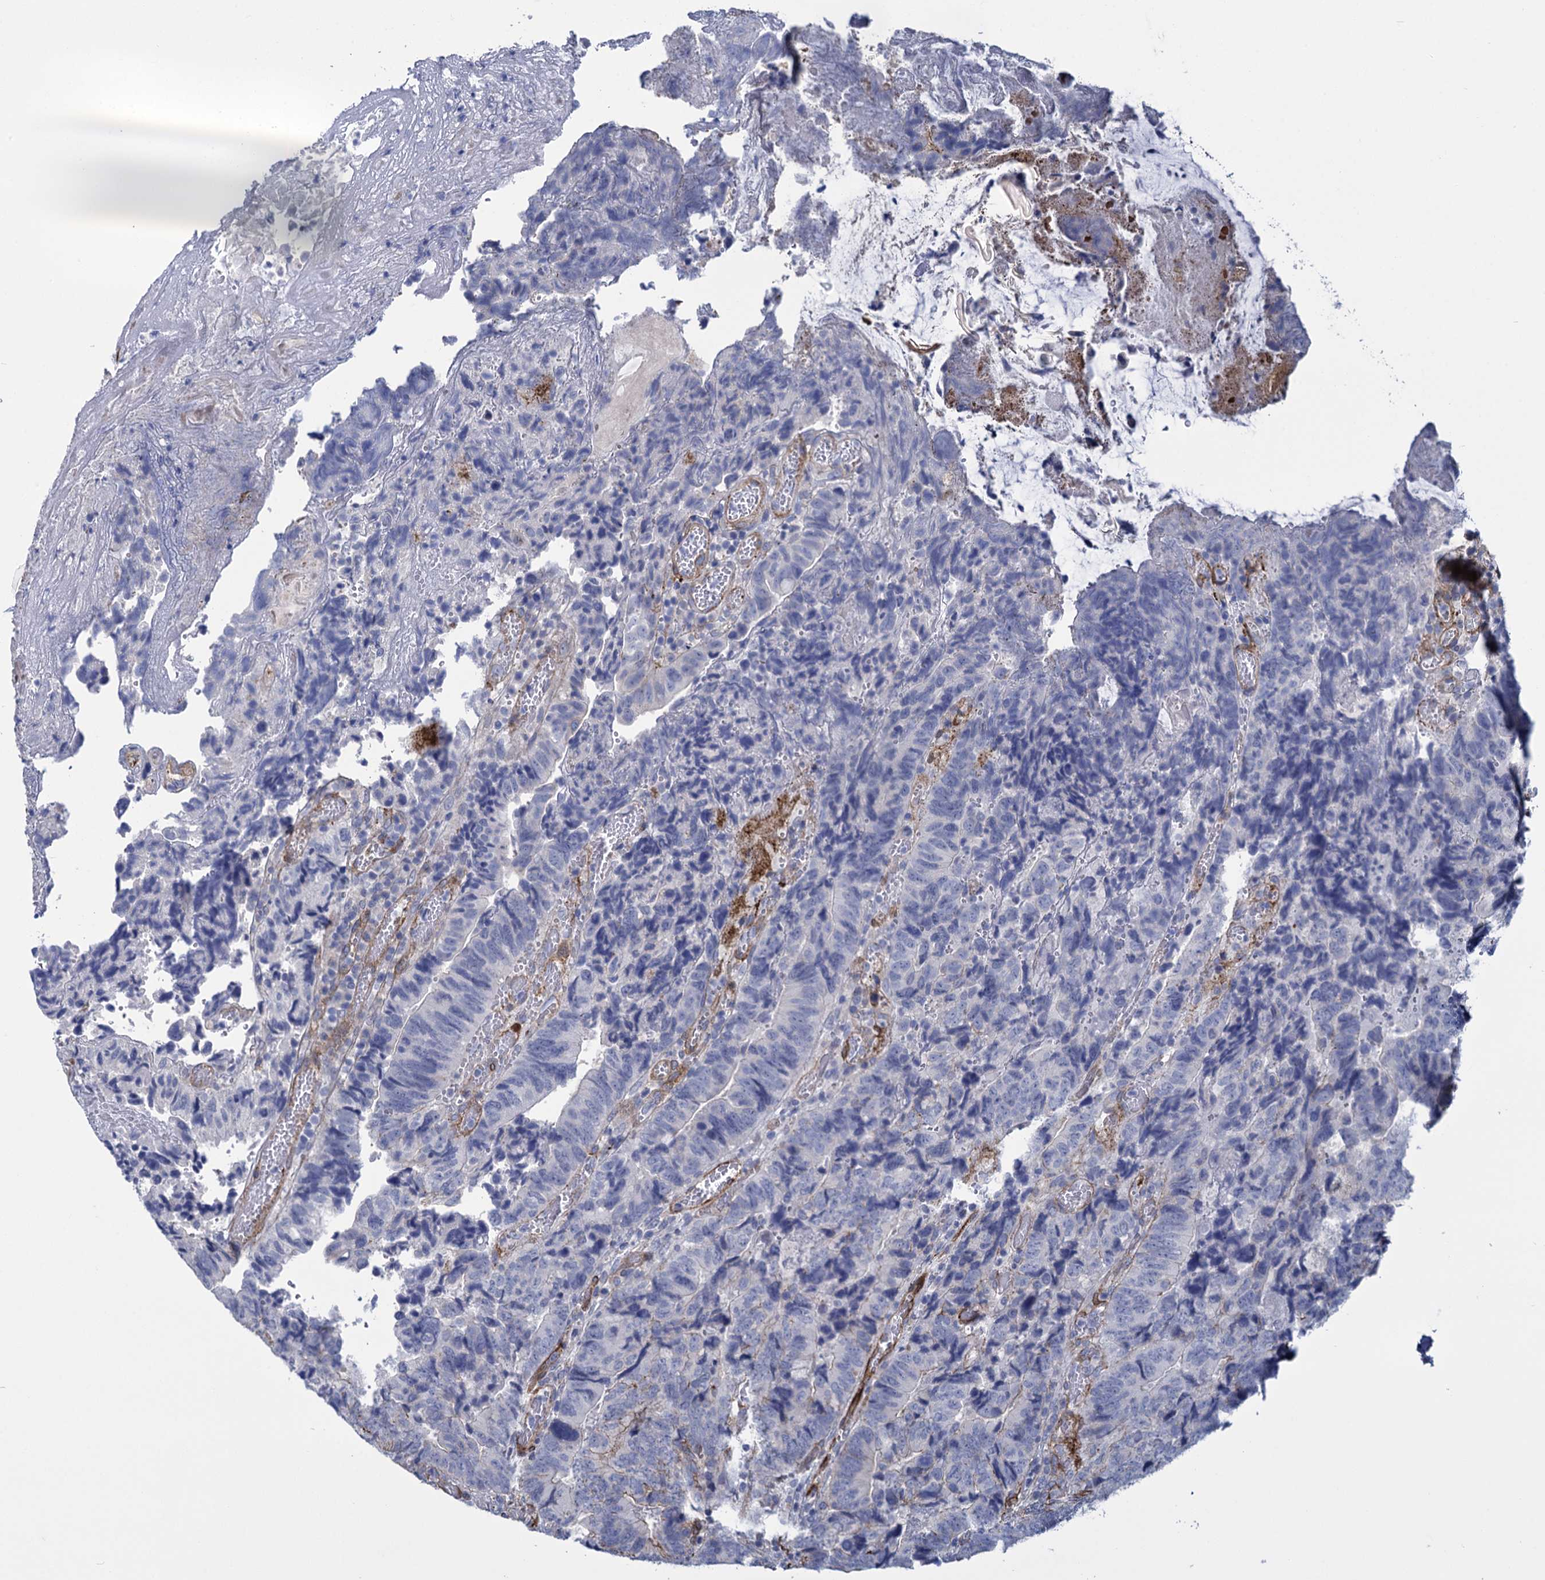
{"staining": {"intensity": "weak", "quantity": "<25%", "location": "cytoplasmic/membranous"}, "tissue": "colorectal cancer", "cell_type": "Tumor cells", "image_type": "cancer", "snomed": [{"axis": "morphology", "description": "Adenocarcinoma, NOS"}, {"axis": "topography", "description": "Colon"}], "caption": "A high-resolution histopathology image shows immunohistochemistry staining of colorectal cancer, which shows no significant staining in tumor cells.", "gene": "SNCG", "patient": {"sex": "female", "age": 67}}